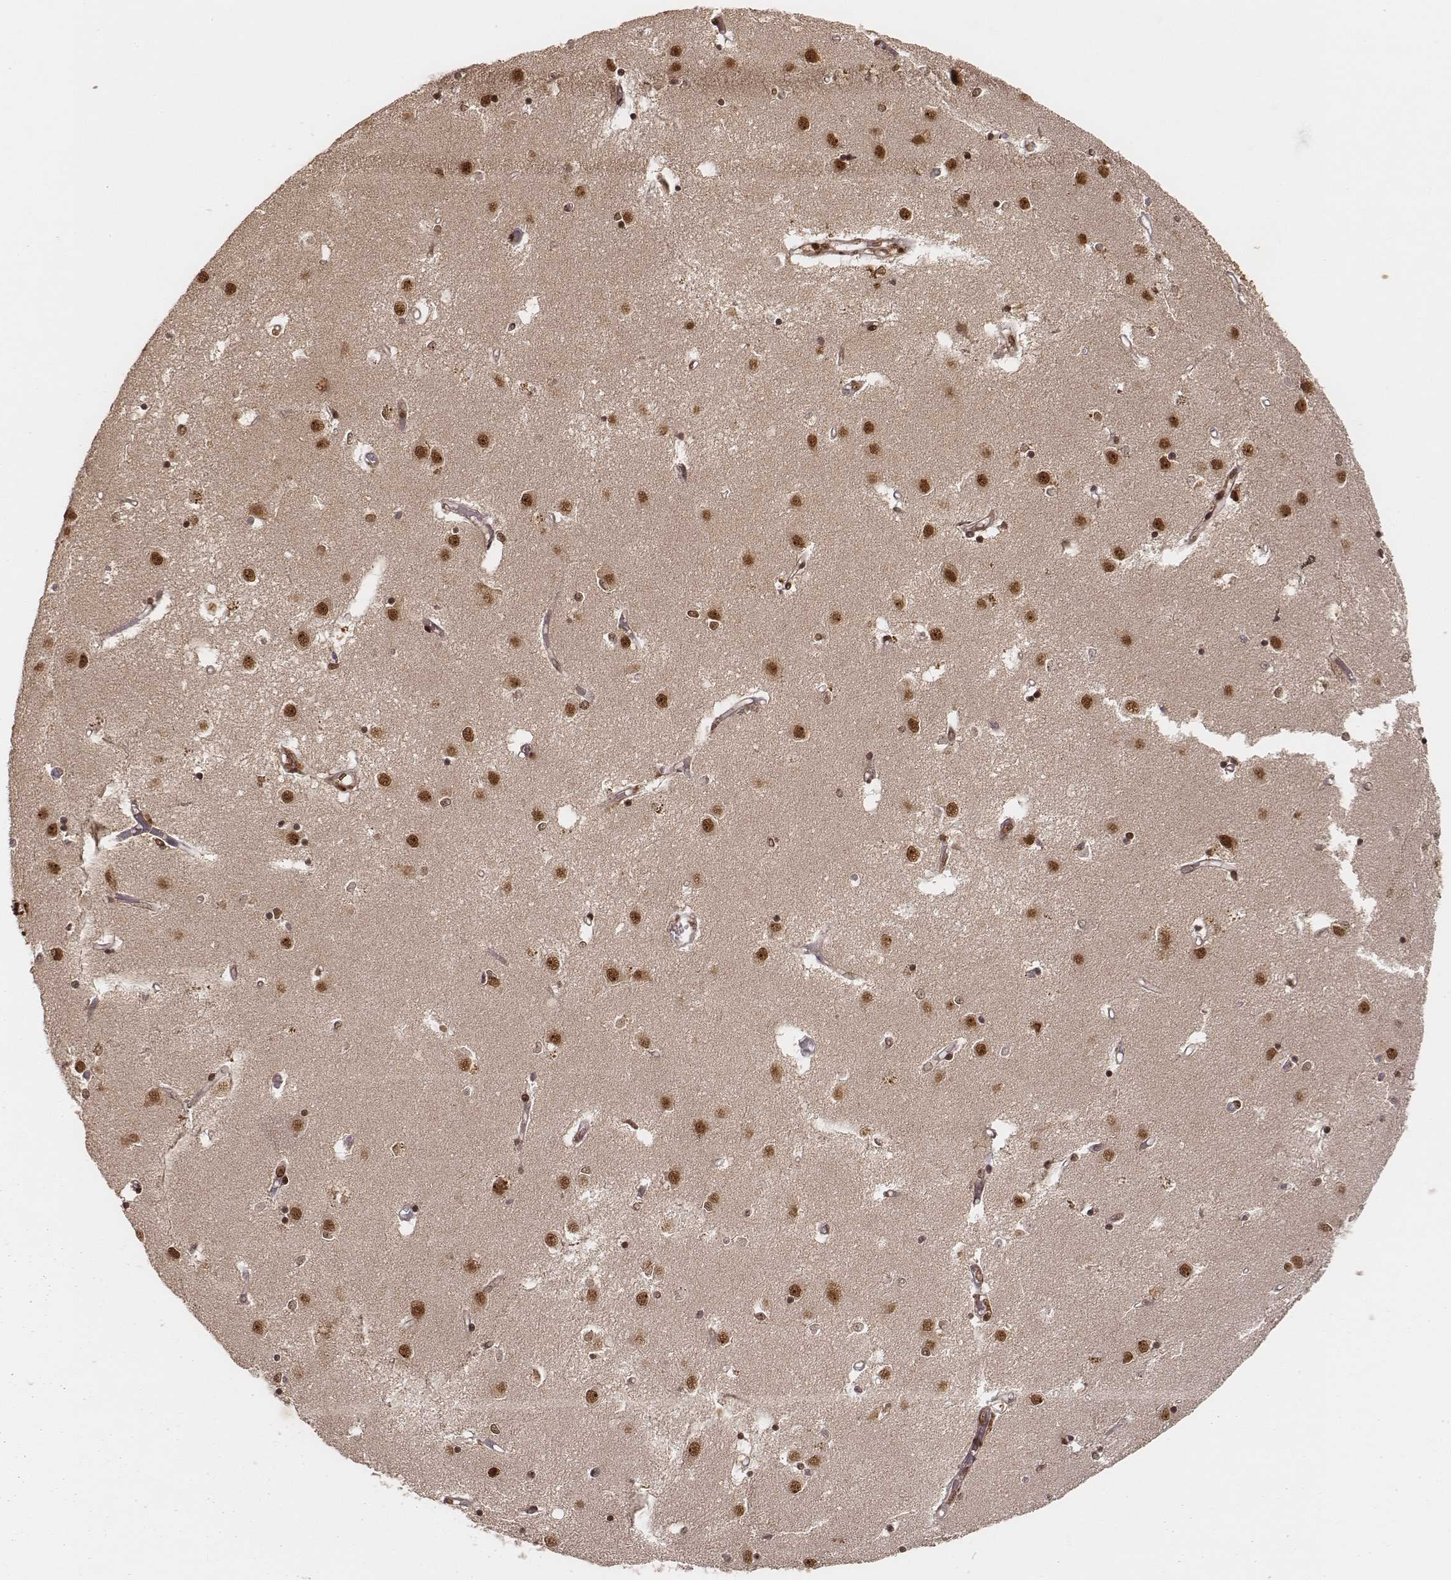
{"staining": {"intensity": "strong", "quantity": ">75%", "location": "nuclear"}, "tissue": "caudate", "cell_type": "Glial cells", "image_type": "normal", "snomed": [{"axis": "morphology", "description": "Normal tissue, NOS"}, {"axis": "topography", "description": "Lateral ventricle wall"}], "caption": "Normal caudate displays strong nuclear expression in about >75% of glial cells (Stains: DAB in brown, nuclei in blue, Microscopy: brightfield microscopy at high magnification)..", "gene": "NFX1", "patient": {"sex": "male", "age": 54}}